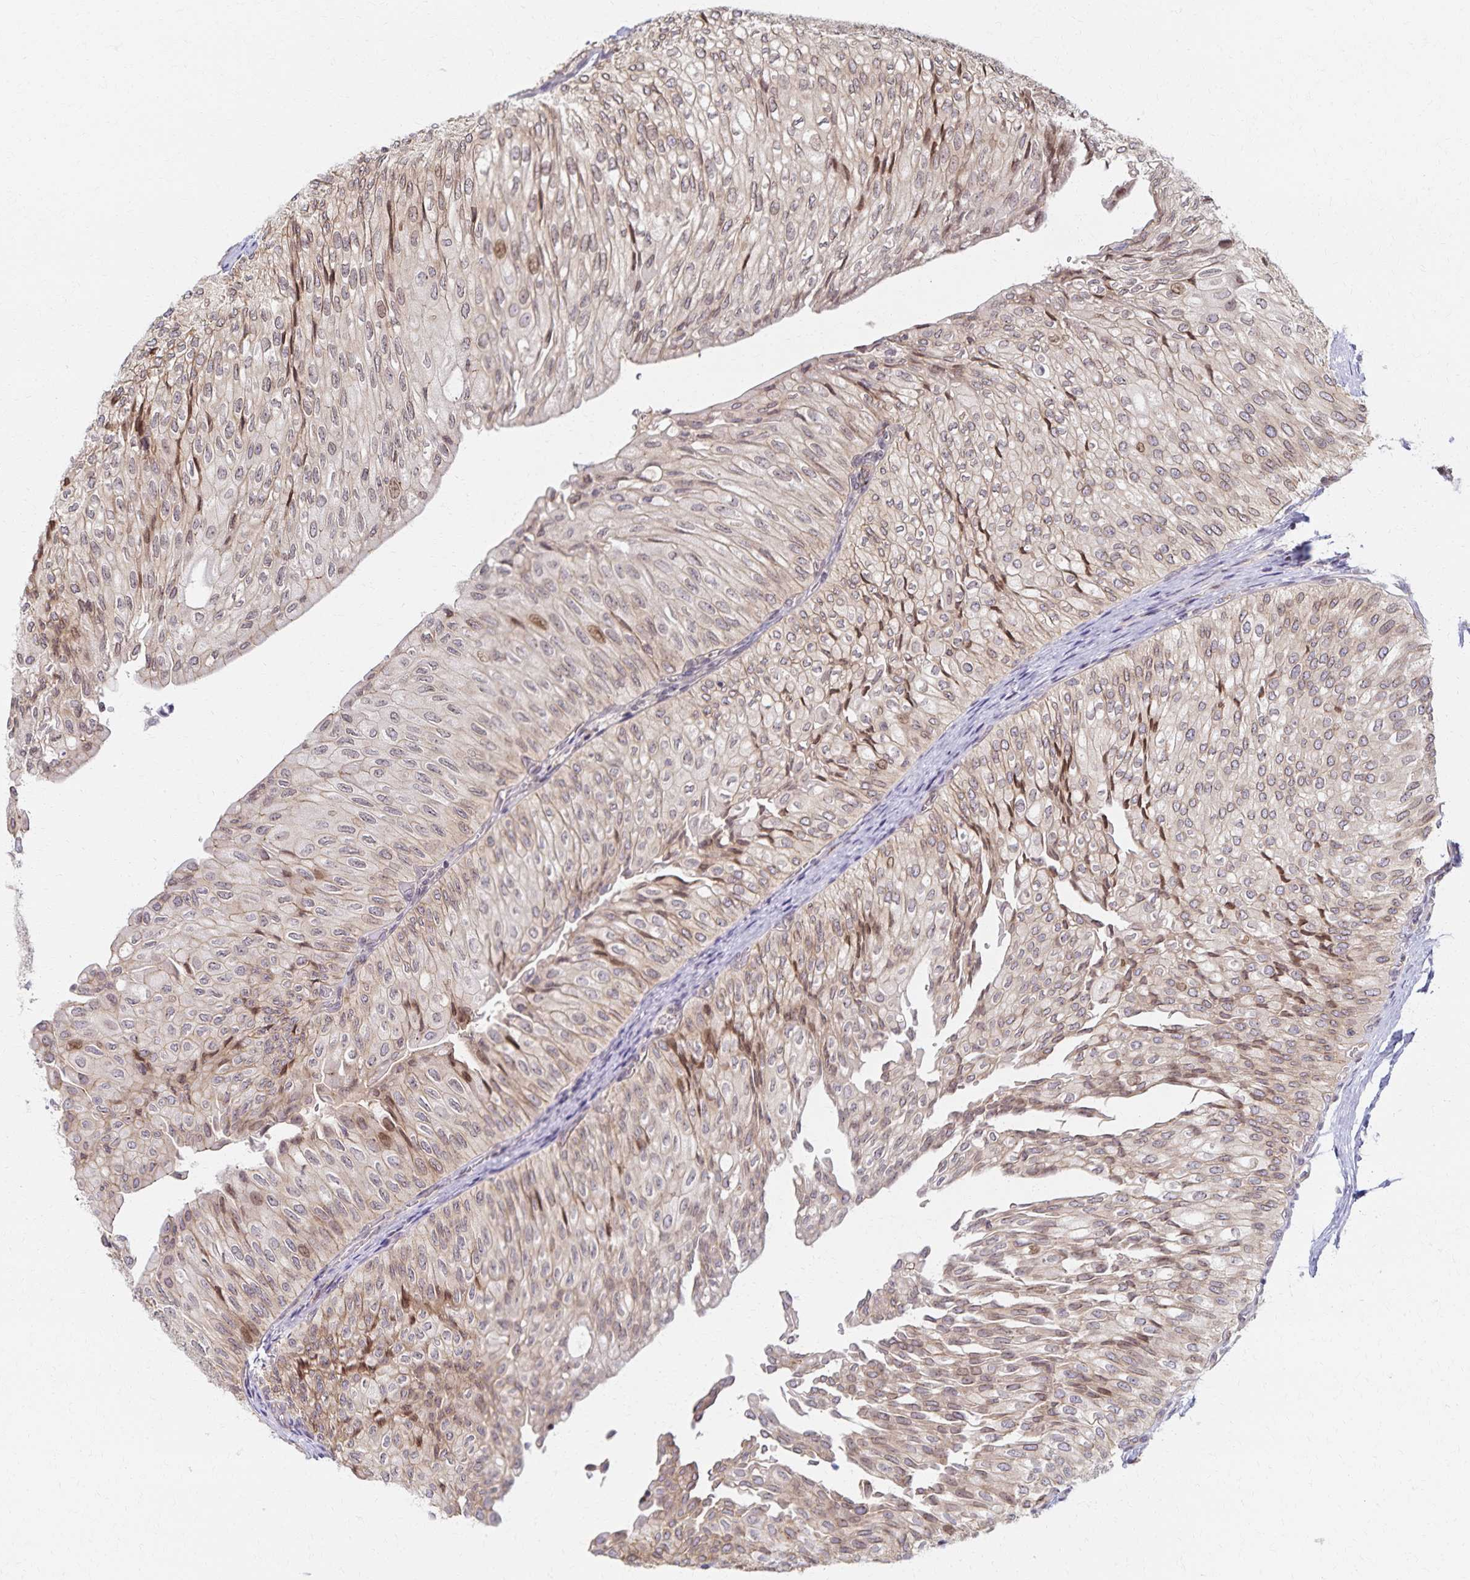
{"staining": {"intensity": "moderate", "quantity": "25%-75%", "location": "cytoplasmic/membranous,nuclear"}, "tissue": "urothelial cancer", "cell_type": "Tumor cells", "image_type": "cancer", "snomed": [{"axis": "morphology", "description": "Urothelial carcinoma, NOS"}, {"axis": "topography", "description": "Urinary bladder"}], "caption": "Immunohistochemistry of human urothelial cancer reveals medium levels of moderate cytoplasmic/membranous and nuclear staining in approximately 25%-75% of tumor cells. (Stains: DAB (3,3'-diaminobenzidine) in brown, nuclei in blue, Microscopy: brightfield microscopy at high magnification).", "gene": "RAB9B", "patient": {"sex": "male", "age": 62}}